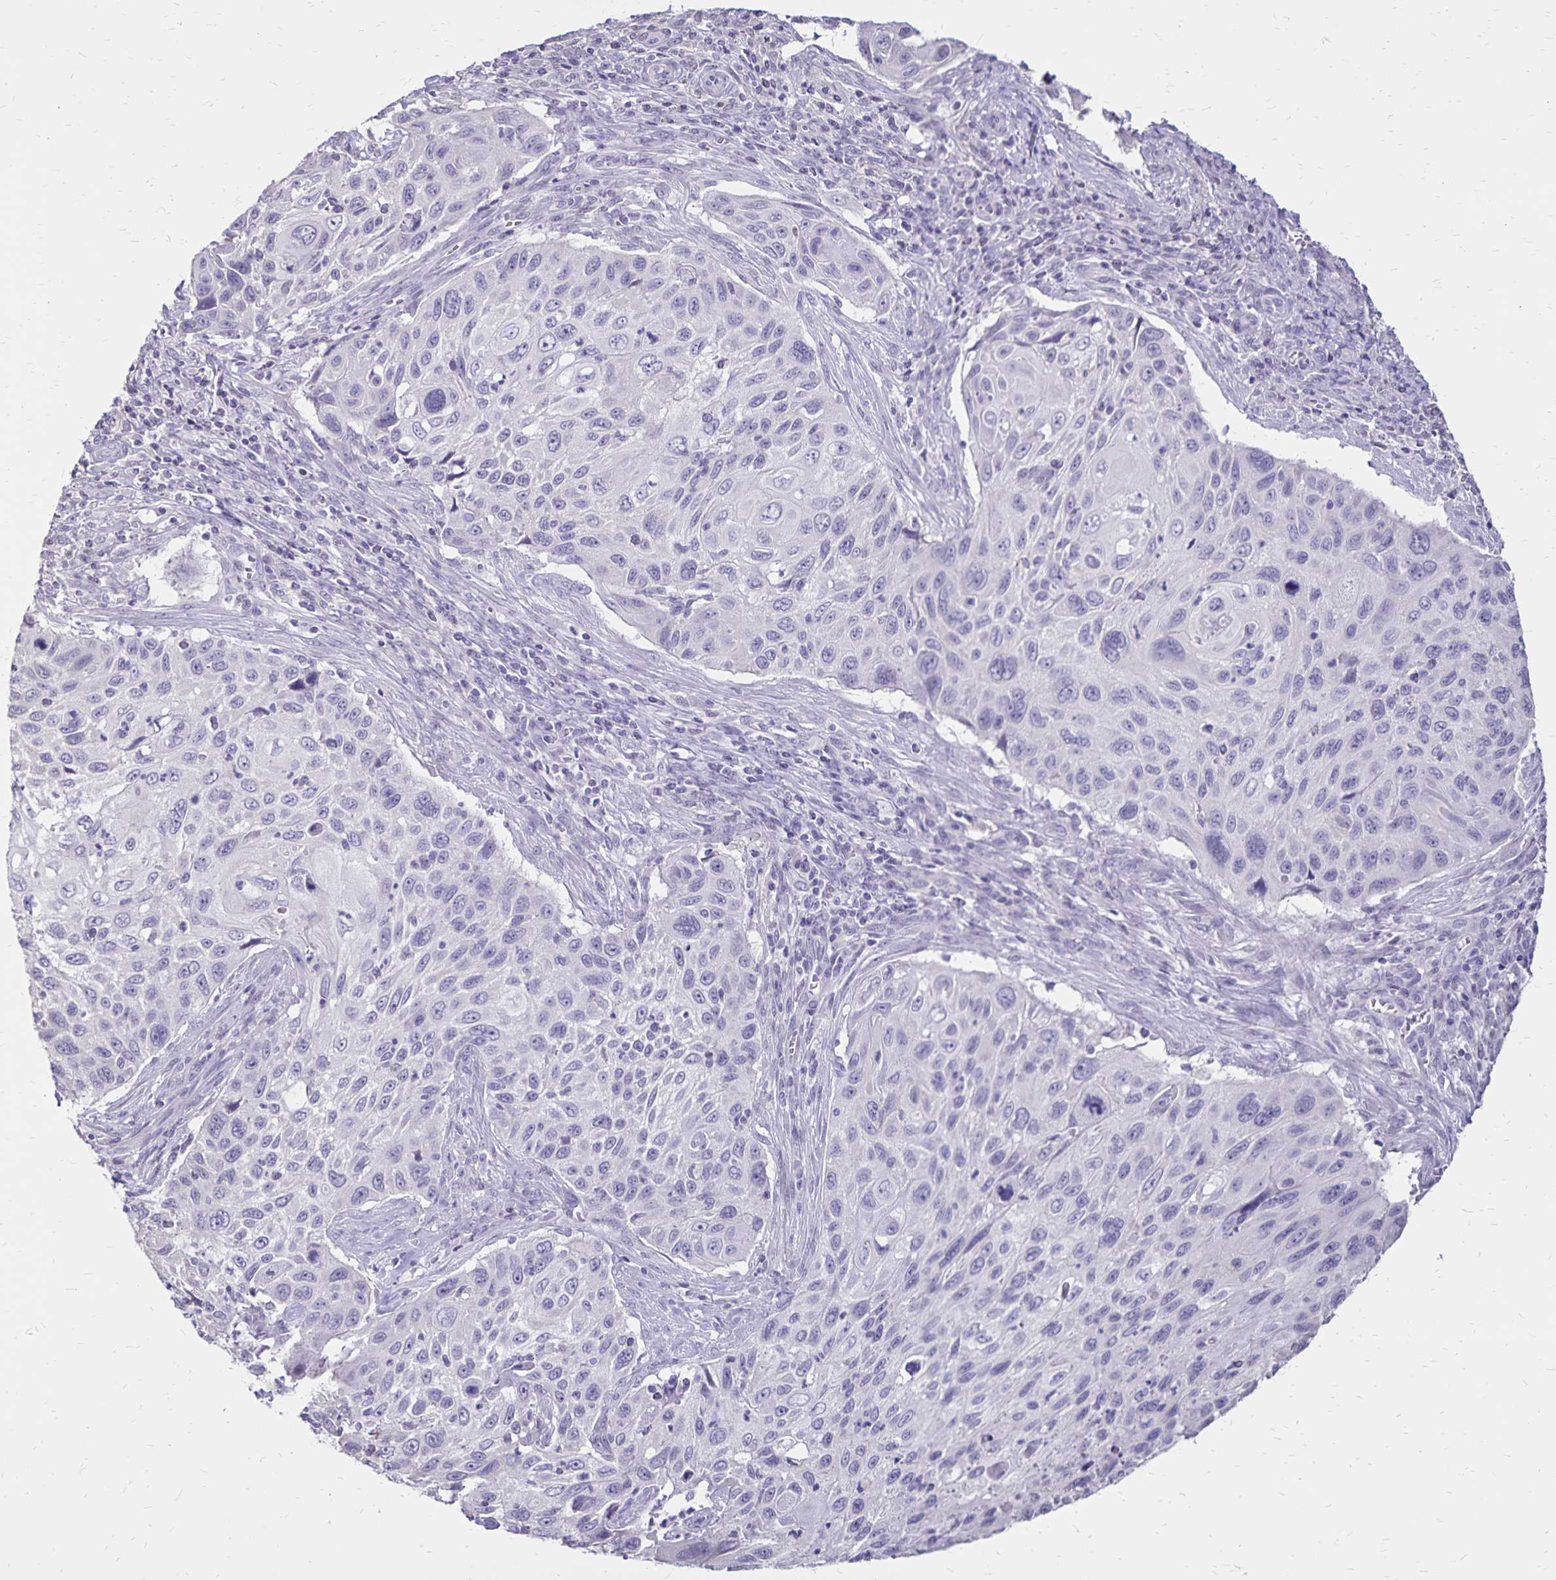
{"staining": {"intensity": "negative", "quantity": "none", "location": "none"}, "tissue": "cervical cancer", "cell_type": "Tumor cells", "image_type": "cancer", "snomed": [{"axis": "morphology", "description": "Squamous cell carcinoma, NOS"}, {"axis": "topography", "description": "Cervix"}], "caption": "Immunohistochemical staining of cervical cancer (squamous cell carcinoma) exhibits no significant staining in tumor cells.", "gene": "SH3GL3", "patient": {"sex": "female", "age": 70}}